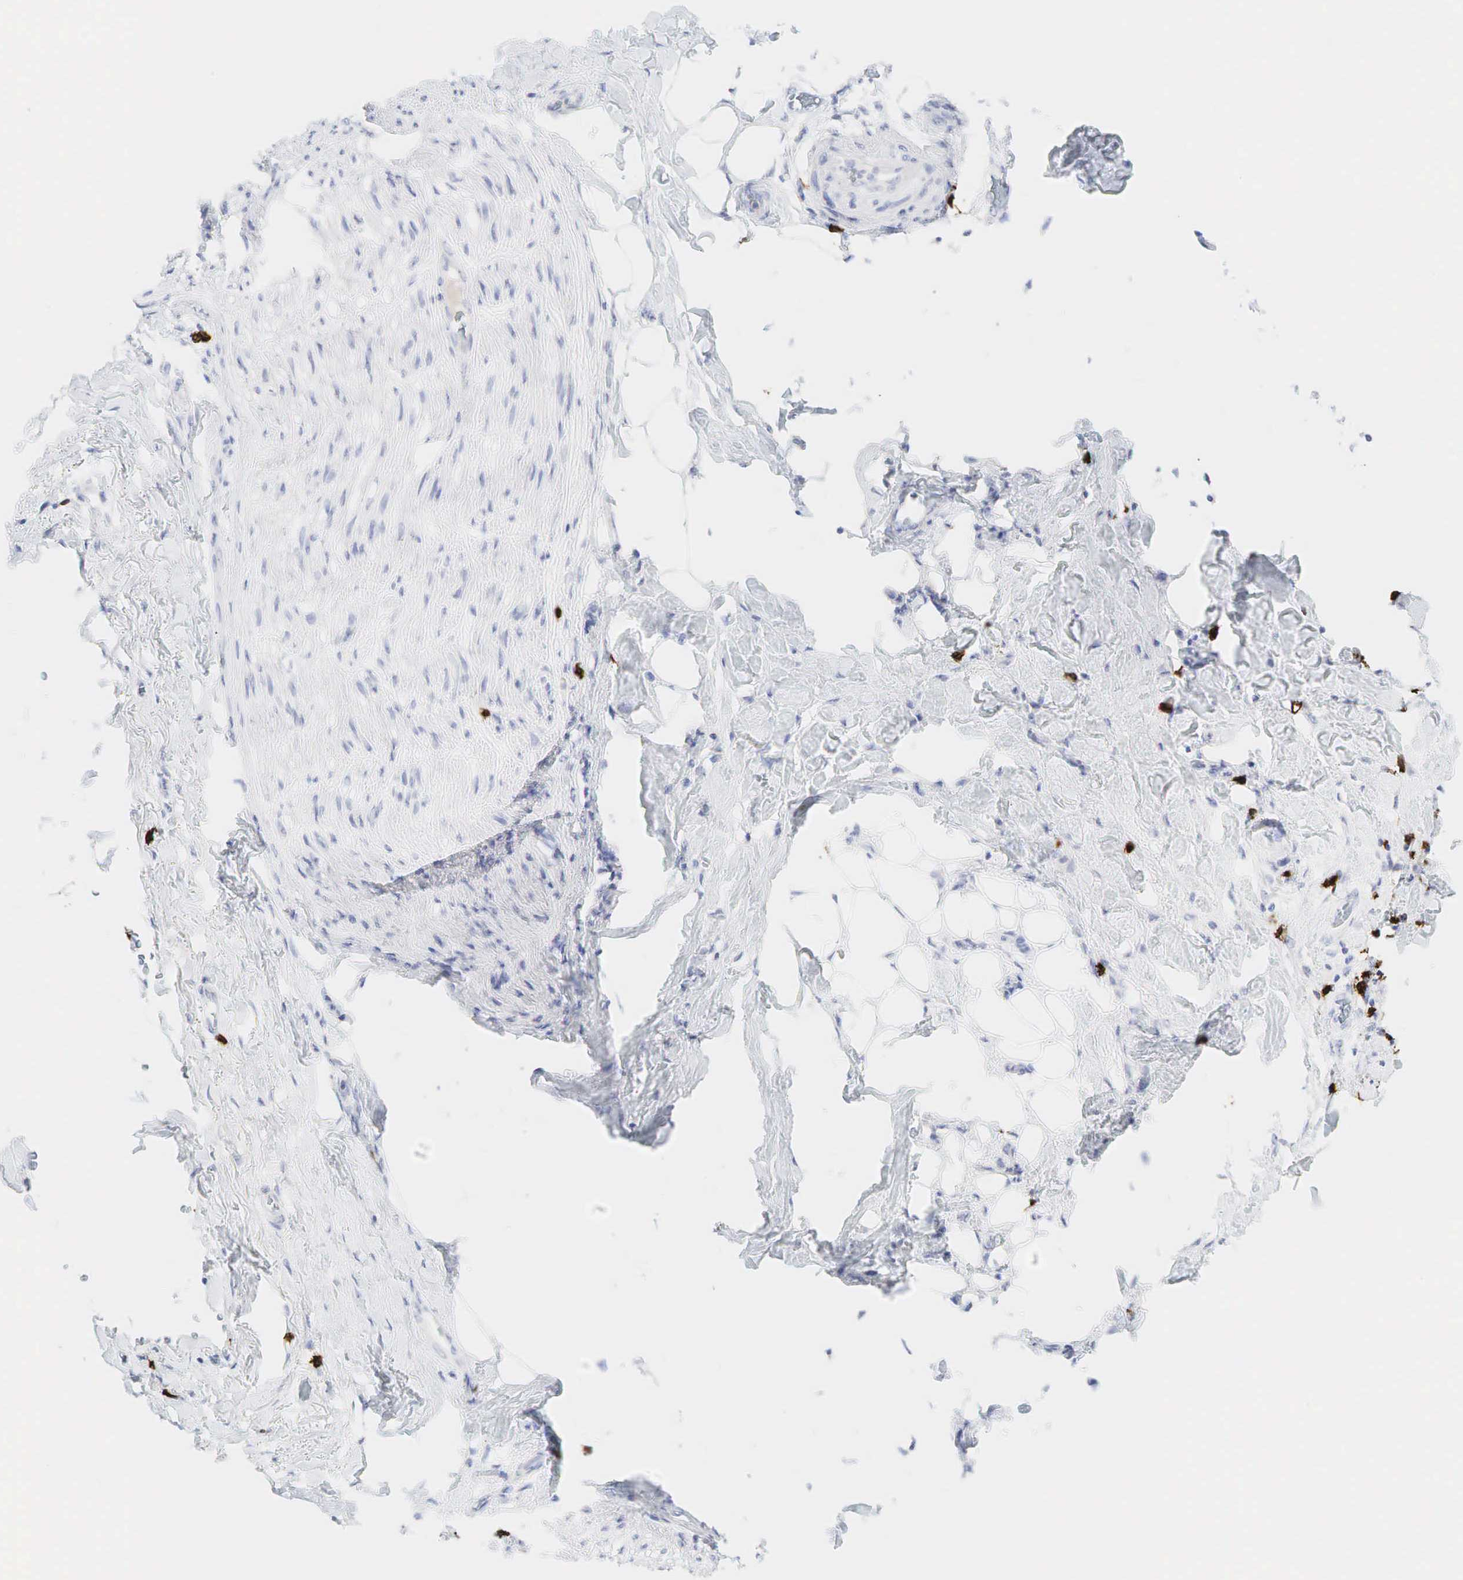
{"staining": {"intensity": "negative", "quantity": "none", "location": "none"}, "tissue": "stomach cancer", "cell_type": "Tumor cells", "image_type": "cancer", "snomed": [{"axis": "morphology", "description": "Adenocarcinoma, NOS"}, {"axis": "topography", "description": "Stomach, upper"}], "caption": "Immunohistochemistry photomicrograph of human stomach adenocarcinoma stained for a protein (brown), which exhibits no positivity in tumor cells.", "gene": "CD8A", "patient": {"sex": "male", "age": 47}}